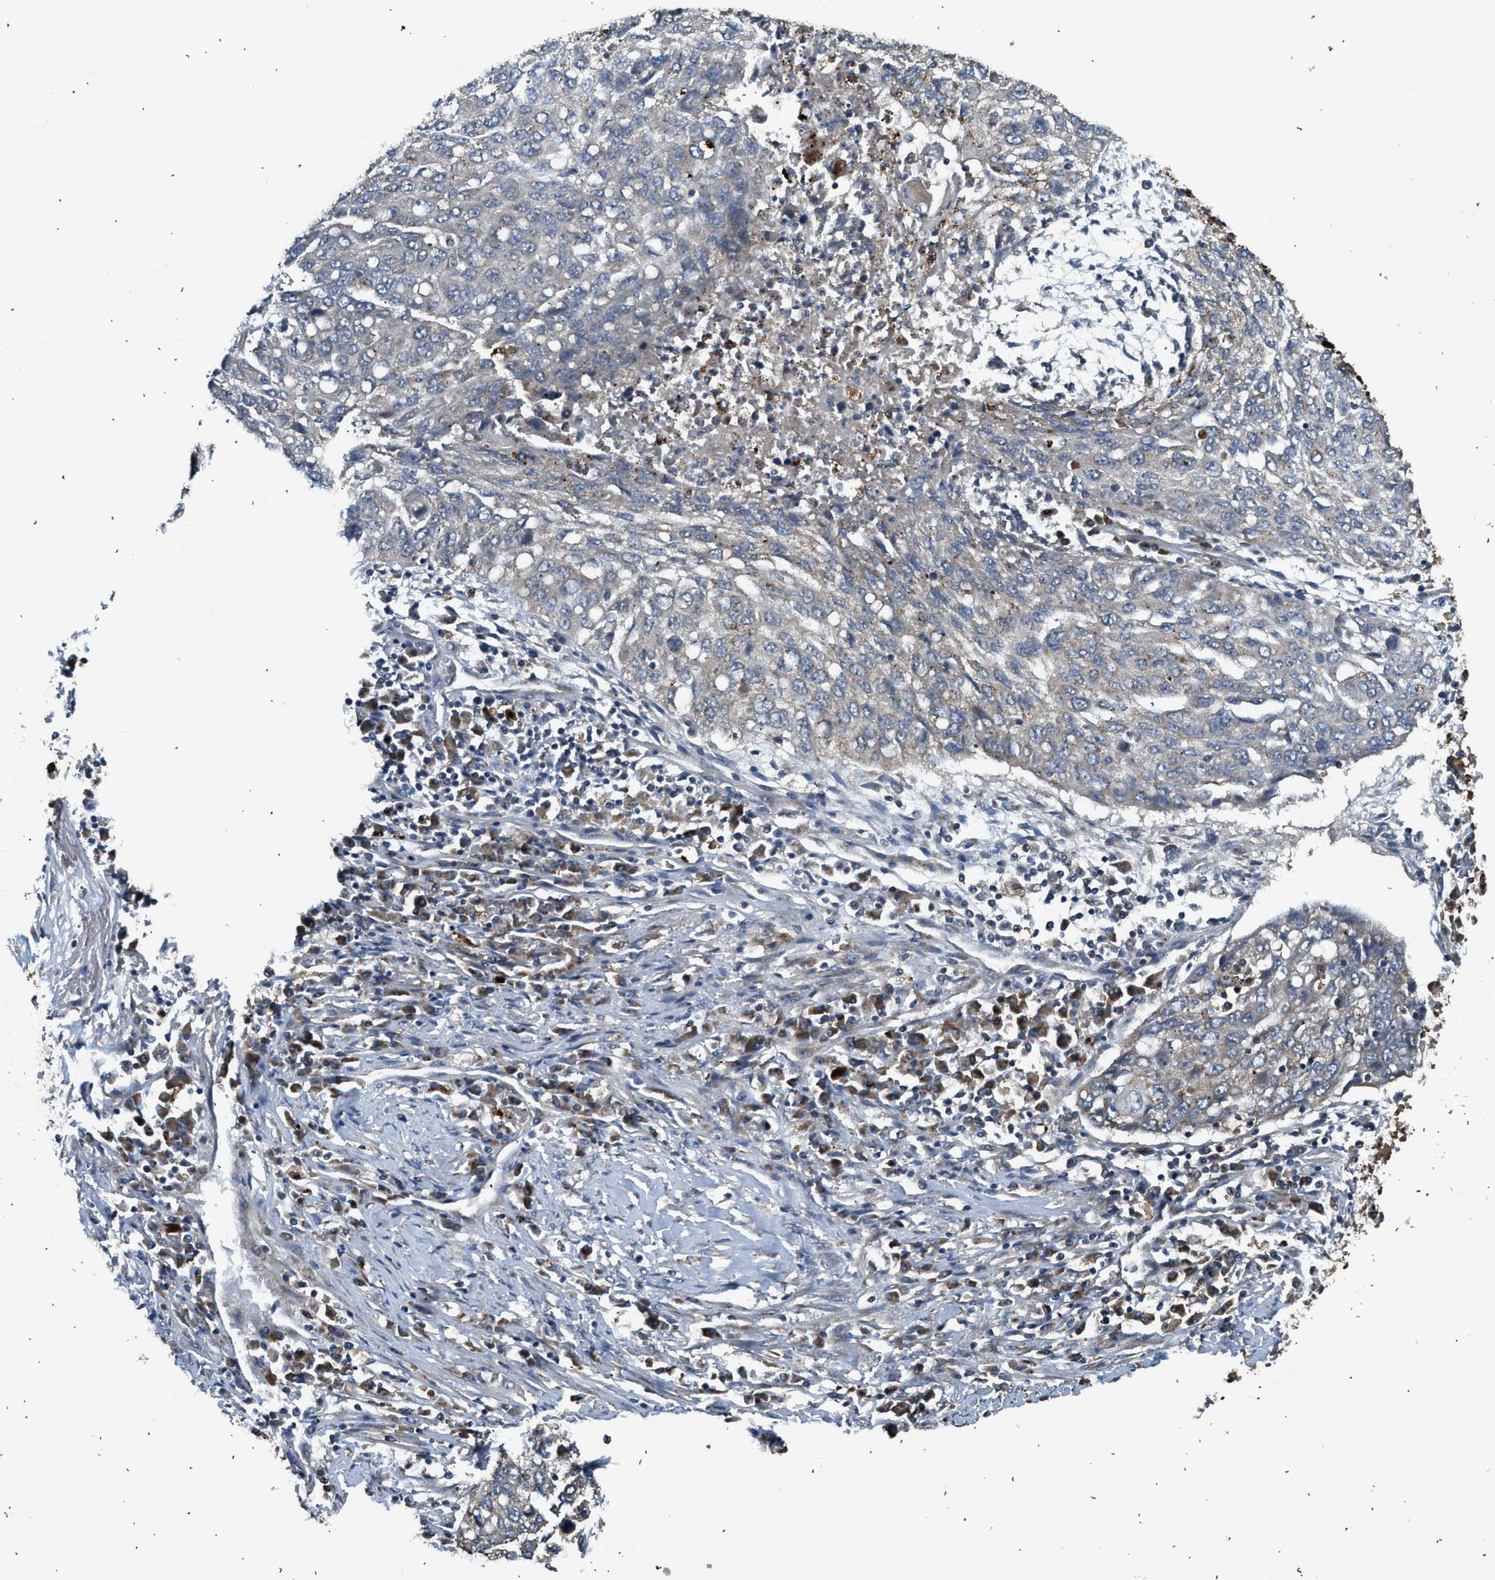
{"staining": {"intensity": "weak", "quantity": "<25%", "location": "cytoplasmic/membranous"}, "tissue": "lung cancer", "cell_type": "Tumor cells", "image_type": "cancer", "snomed": [{"axis": "morphology", "description": "Squamous cell carcinoma, NOS"}, {"axis": "topography", "description": "Lung"}], "caption": "Tumor cells are negative for protein expression in human lung cancer. (Brightfield microscopy of DAB immunohistochemistry at high magnification).", "gene": "STARD3", "patient": {"sex": "female", "age": 63}}